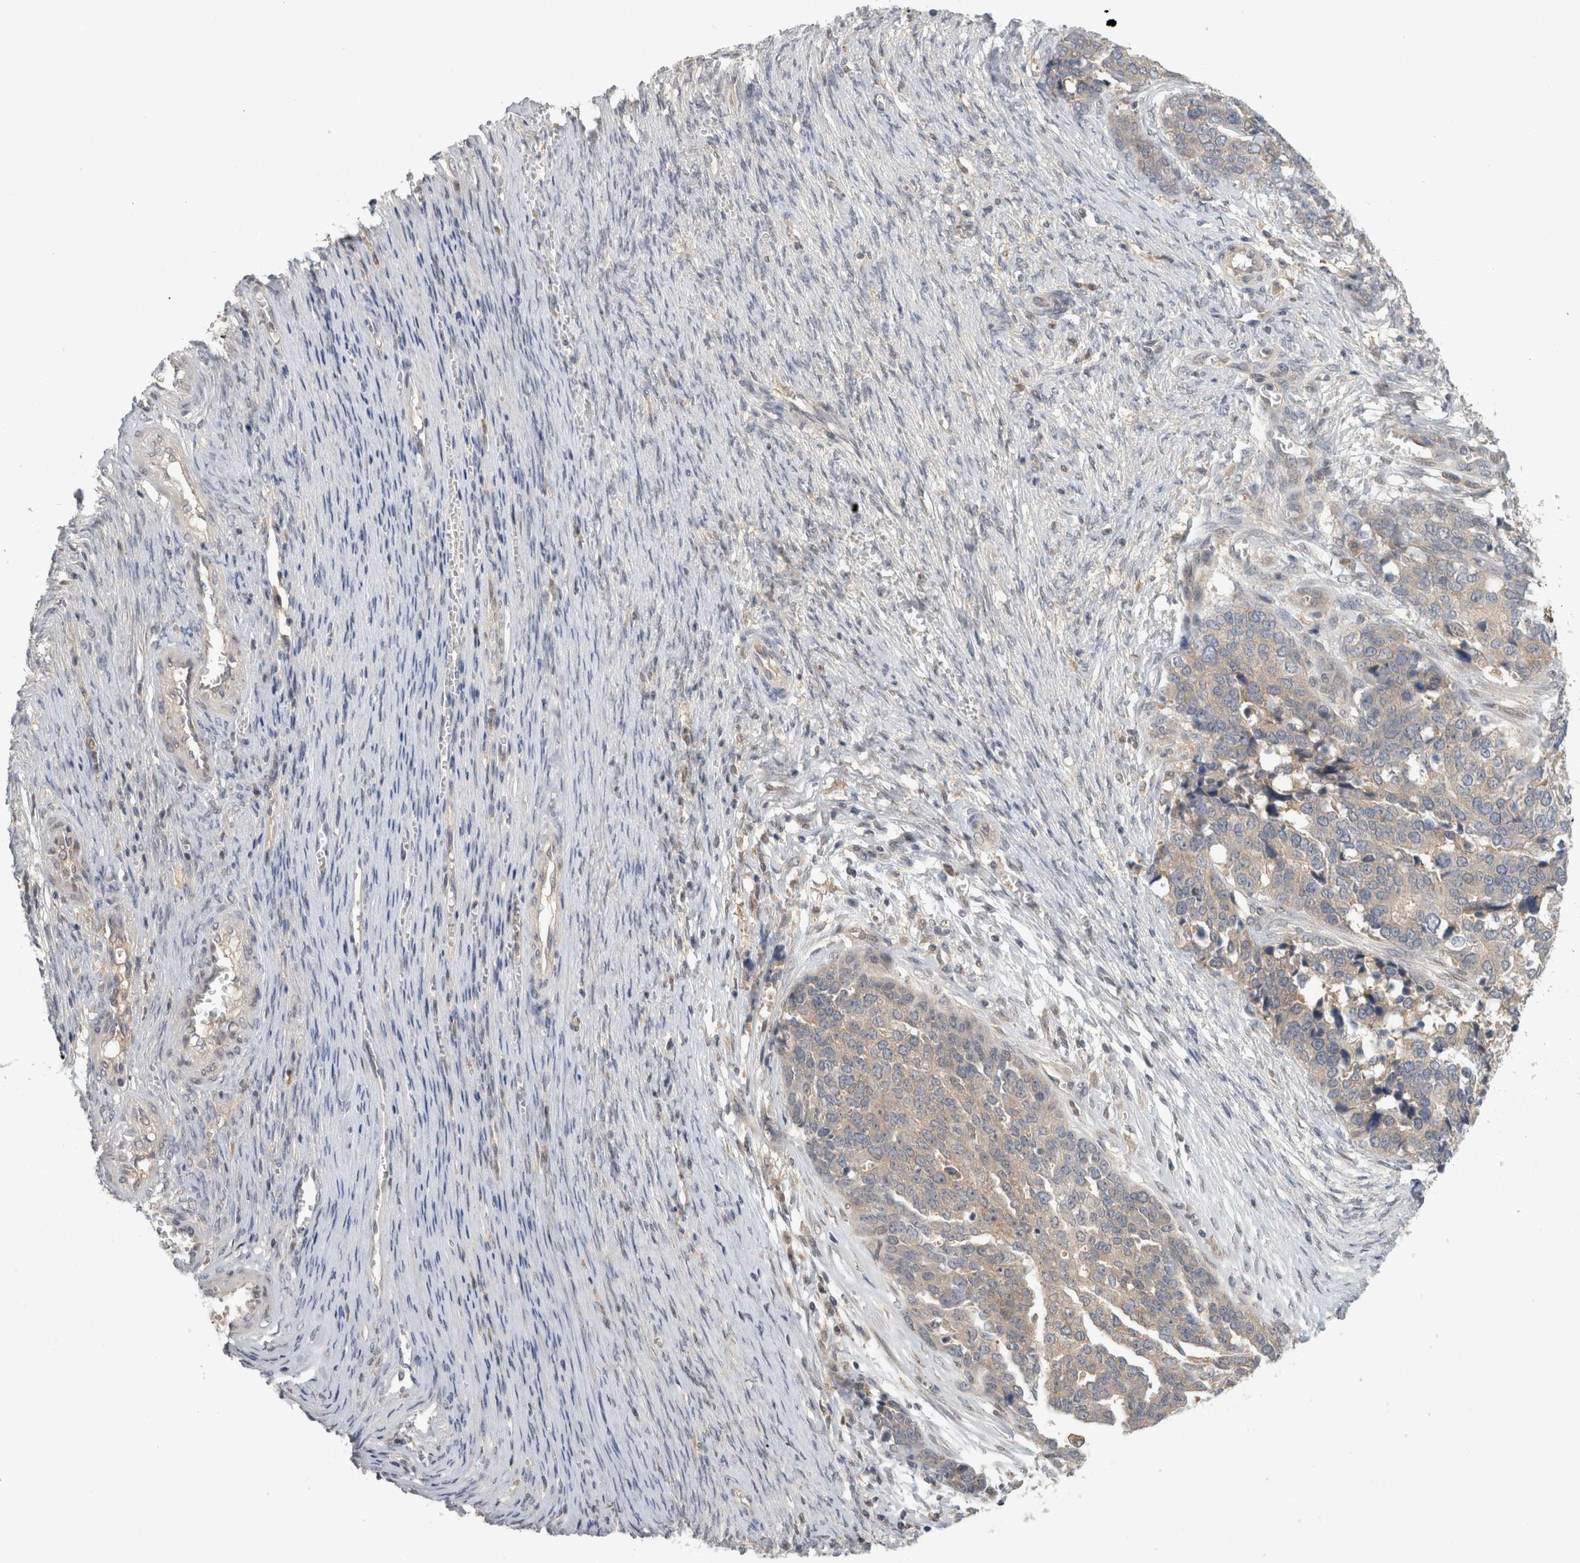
{"staining": {"intensity": "weak", "quantity": "<25%", "location": "cytoplasmic/membranous"}, "tissue": "ovarian cancer", "cell_type": "Tumor cells", "image_type": "cancer", "snomed": [{"axis": "morphology", "description": "Cystadenocarcinoma, serous, NOS"}, {"axis": "topography", "description": "Ovary"}], "caption": "A high-resolution photomicrograph shows immunohistochemistry staining of ovarian cancer, which reveals no significant staining in tumor cells.", "gene": "PIGP", "patient": {"sex": "female", "age": 44}}